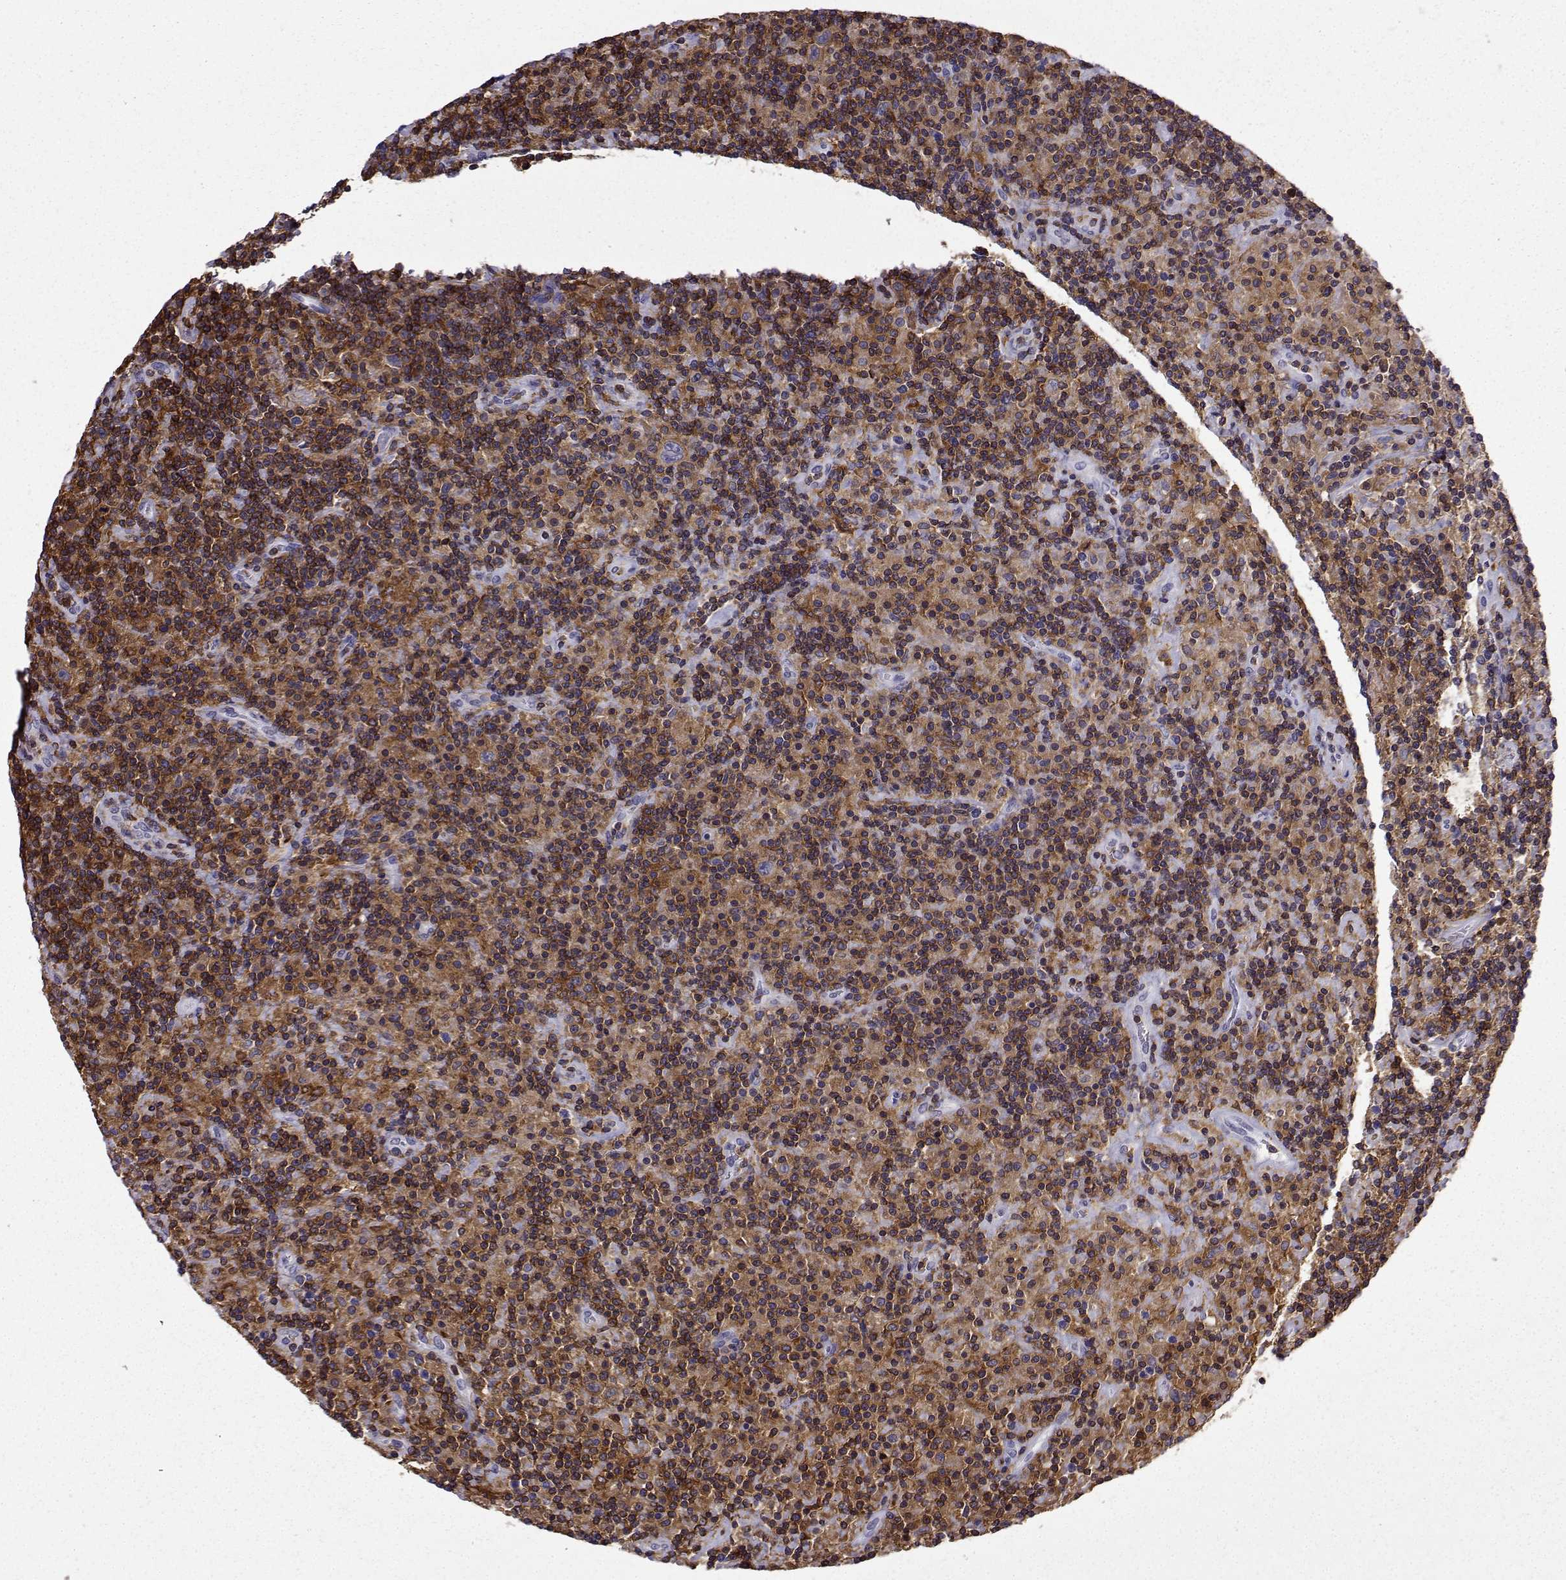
{"staining": {"intensity": "negative", "quantity": "none", "location": "none"}, "tissue": "lymphoma", "cell_type": "Tumor cells", "image_type": "cancer", "snomed": [{"axis": "morphology", "description": "Hodgkin's disease, NOS"}, {"axis": "topography", "description": "Lymph node"}], "caption": "This is an immunohistochemistry (IHC) photomicrograph of lymphoma. There is no staining in tumor cells.", "gene": "DOCK10", "patient": {"sex": "male", "age": 70}}